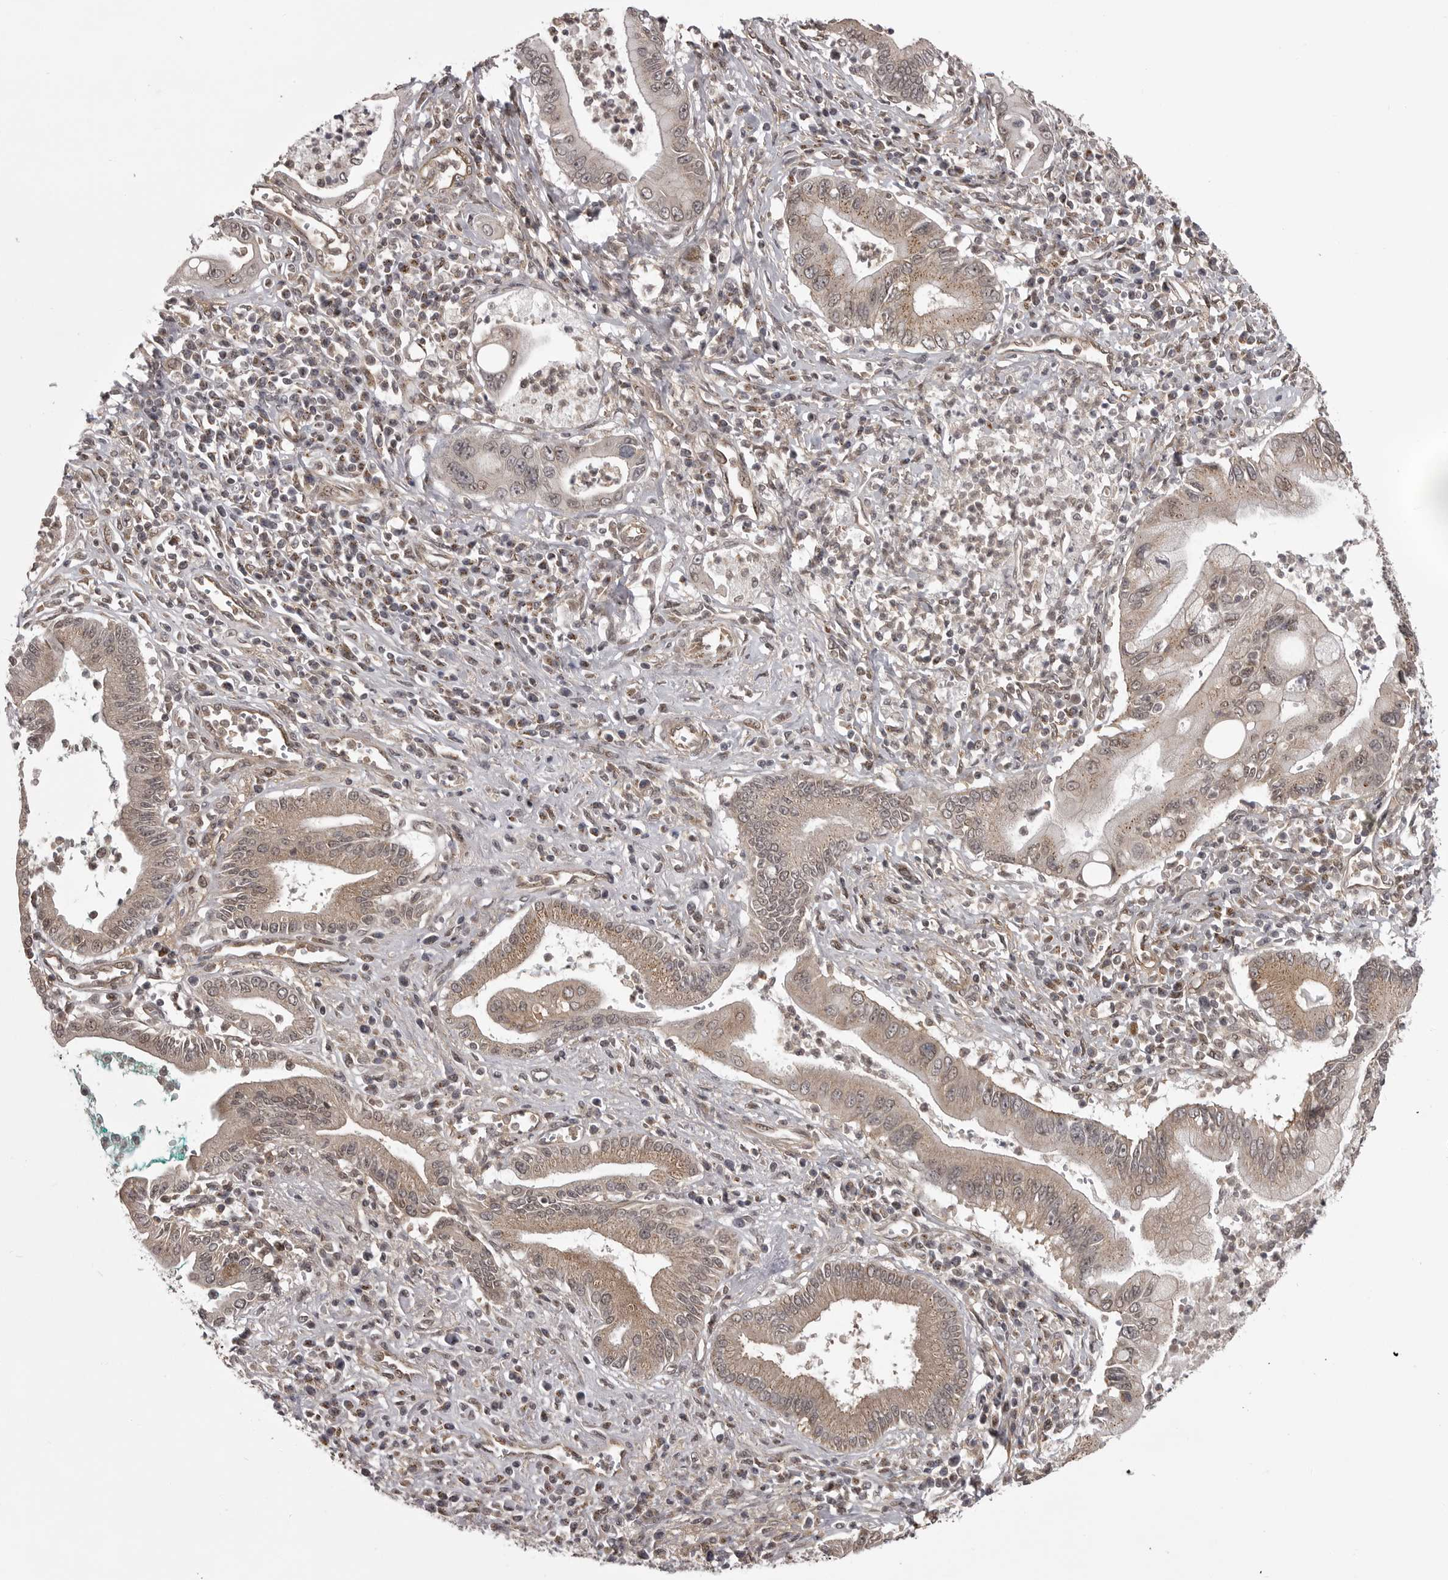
{"staining": {"intensity": "moderate", "quantity": ">75%", "location": "cytoplasmic/membranous,nuclear"}, "tissue": "pancreatic cancer", "cell_type": "Tumor cells", "image_type": "cancer", "snomed": [{"axis": "morphology", "description": "Adenocarcinoma, NOS"}, {"axis": "topography", "description": "Pancreas"}], "caption": "Protein staining demonstrates moderate cytoplasmic/membranous and nuclear staining in approximately >75% of tumor cells in adenocarcinoma (pancreatic).", "gene": "SNX16", "patient": {"sex": "male", "age": 78}}